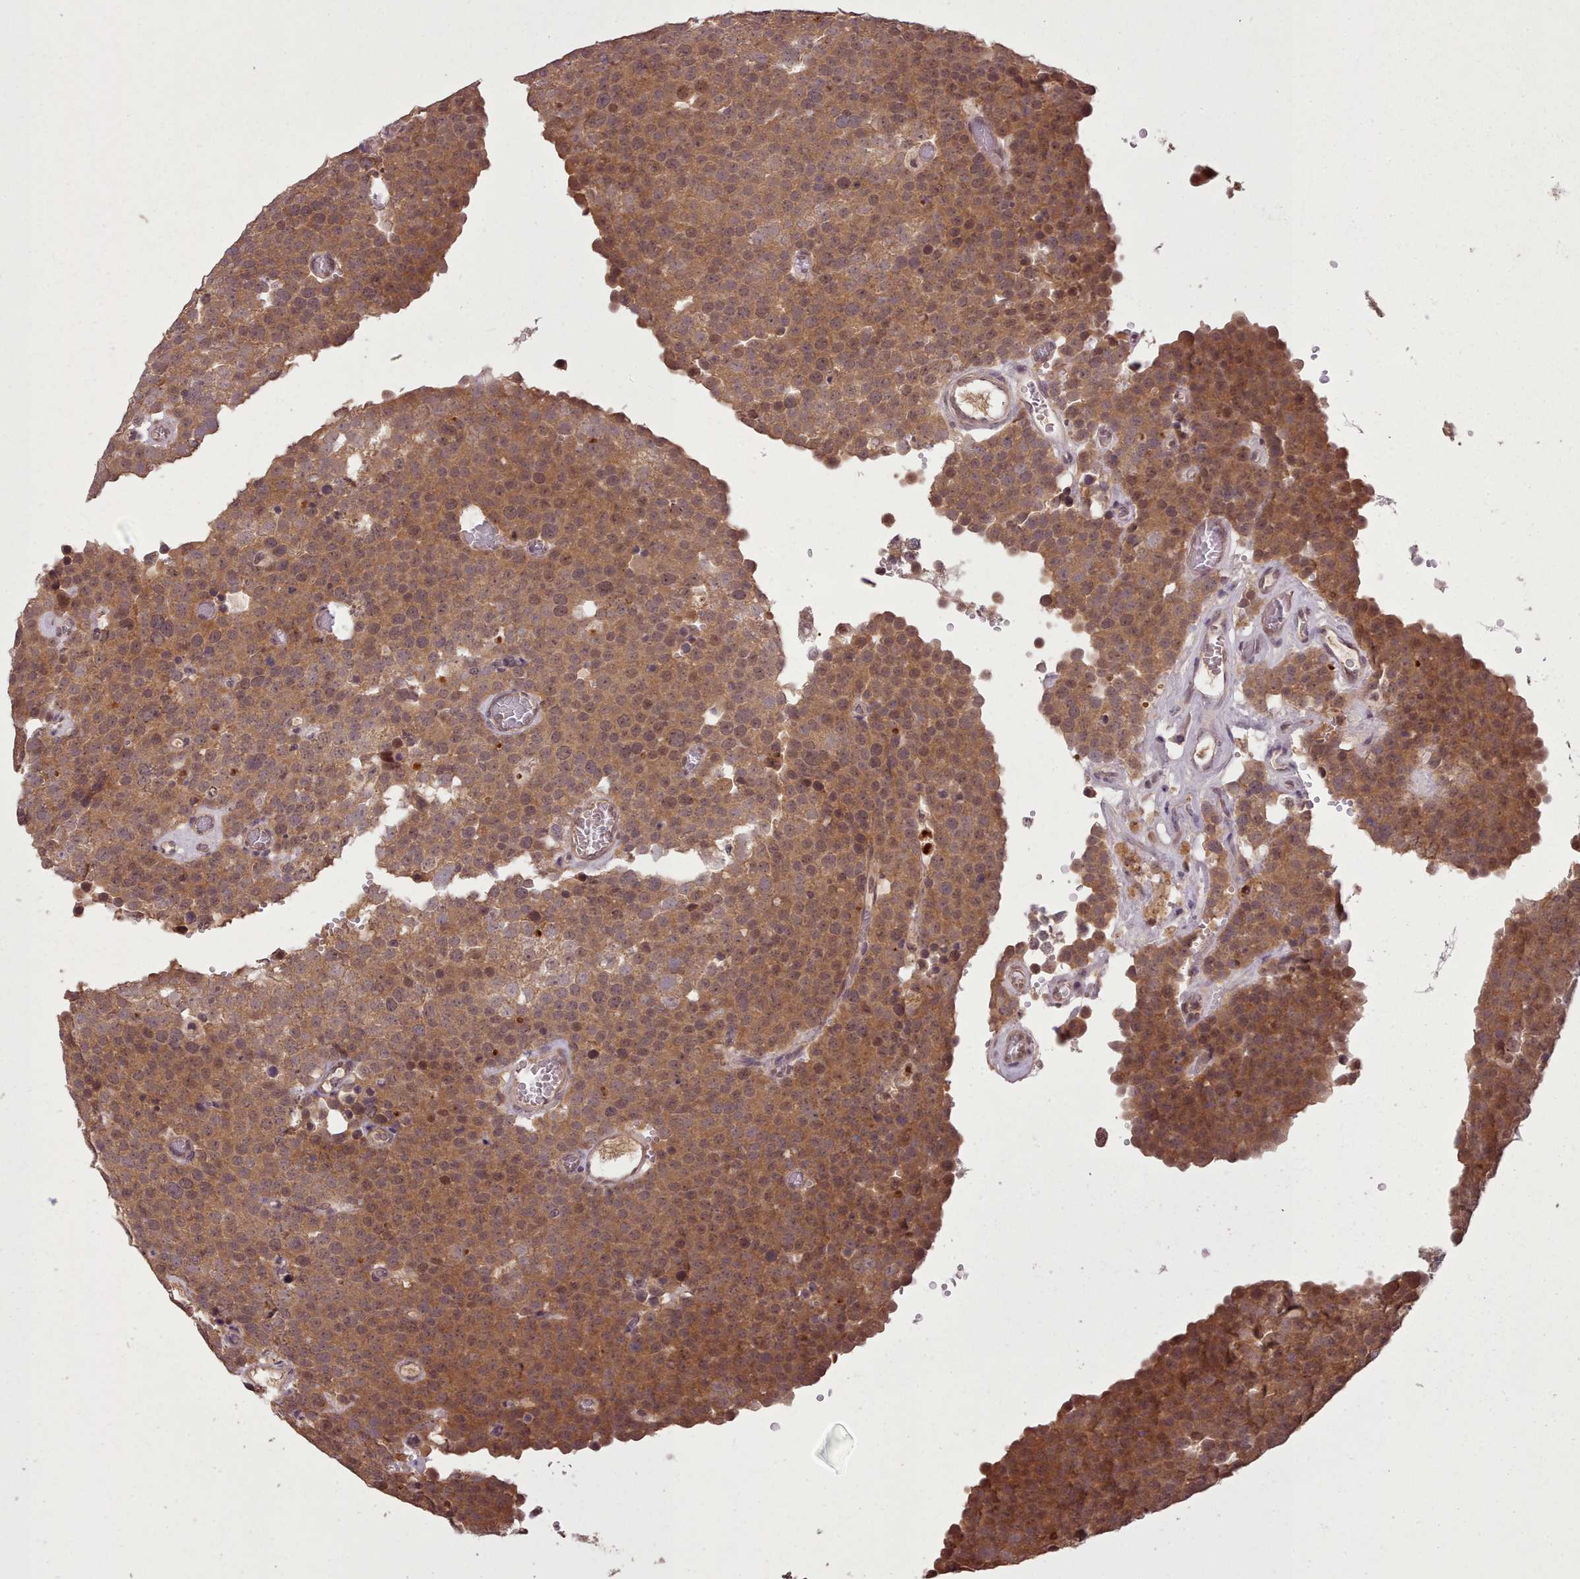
{"staining": {"intensity": "moderate", "quantity": ">75%", "location": "cytoplasmic/membranous"}, "tissue": "testis cancer", "cell_type": "Tumor cells", "image_type": "cancer", "snomed": [{"axis": "morphology", "description": "Normal tissue, NOS"}, {"axis": "morphology", "description": "Seminoma, NOS"}, {"axis": "topography", "description": "Testis"}], "caption": "Testis cancer stained with a brown dye exhibits moderate cytoplasmic/membranous positive staining in about >75% of tumor cells.", "gene": "CDC6", "patient": {"sex": "male", "age": 71}}